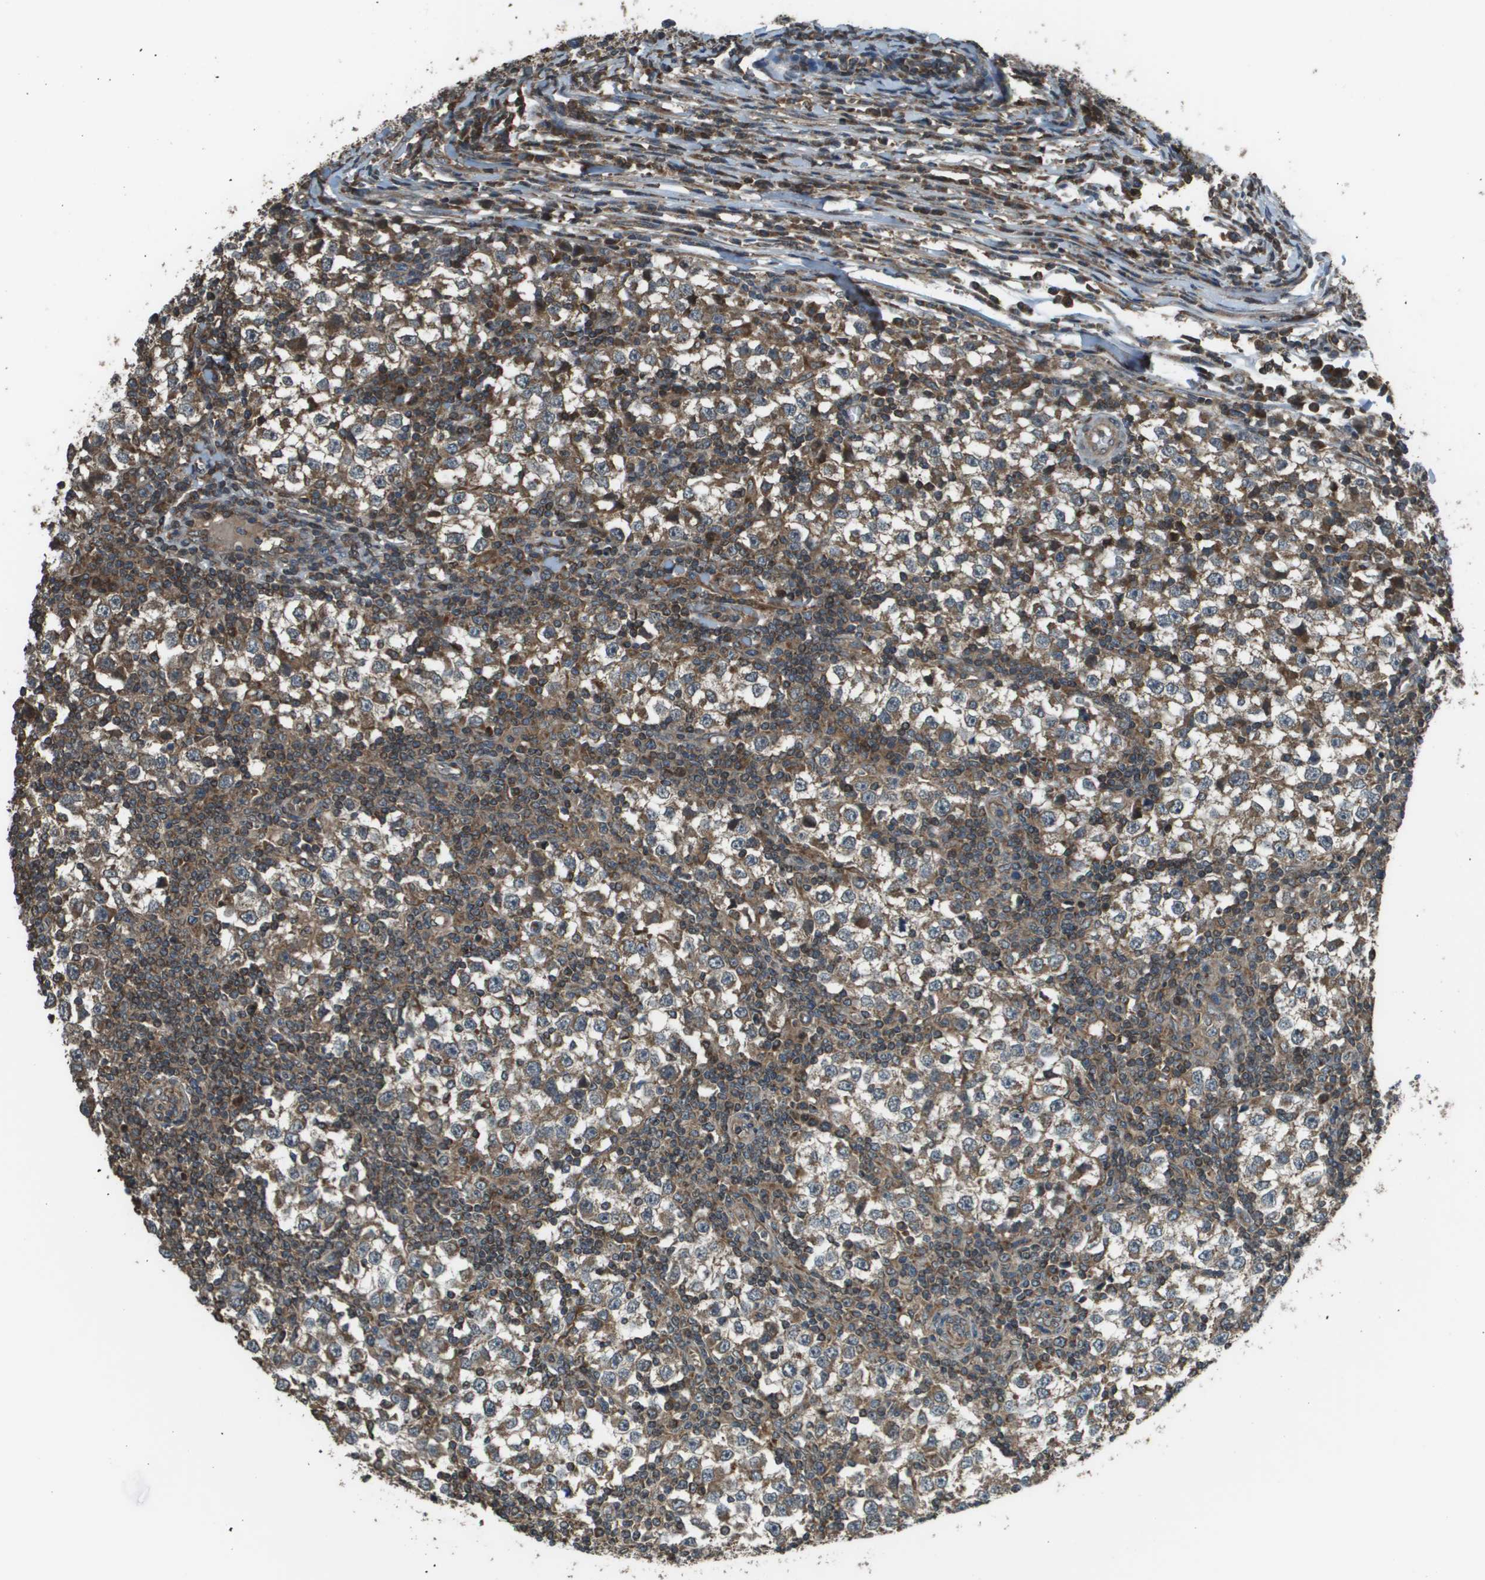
{"staining": {"intensity": "moderate", "quantity": ">75%", "location": "cytoplasmic/membranous"}, "tissue": "testis cancer", "cell_type": "Tumor cells", "image_type": "cancer", "snomed": [{"axis": "morphology", "description": "Seminoma, NOS"}, {"axis": "topography", "description": "Testis"}], "caption": "IHC histopathology image of neoplastic tissue: human seminoma (testis) stained using immunohistochemistry reveals medium levels of moderate protein expression localized specifically in the cytoplasmic/membranous of tumor cells, appearing as a cytoplasmic/membranous brown color.", "gene": "PLPBP", "patient": {"sex": "male", "age": 65}}